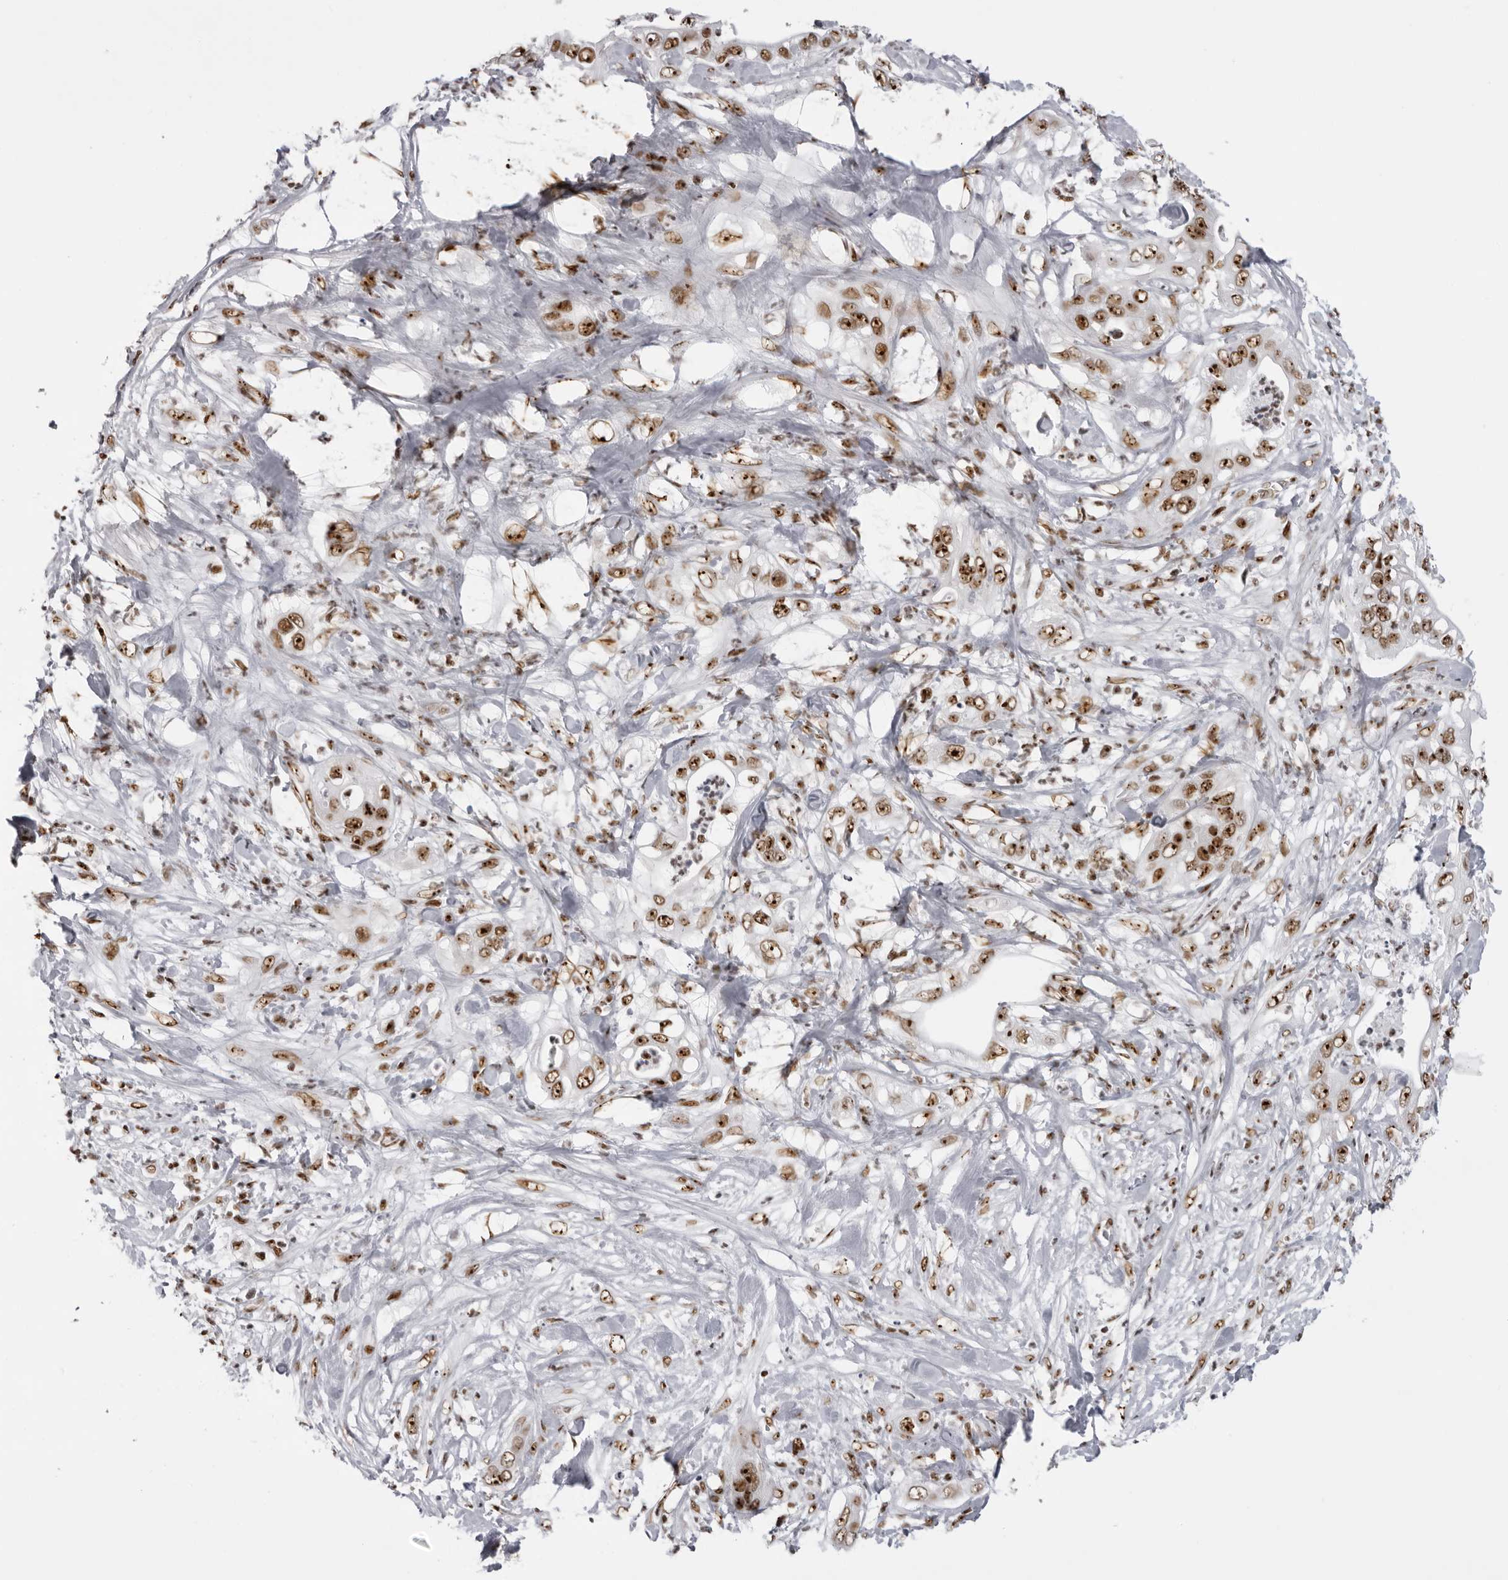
{"staining": {"intensity": "strong", "quantity": ">75%", "location": "nuclear"}, "tissue": "pancreatic cancer", "cell_type": "Tumor cells", "image_type": "cancer", "snomed": [{"axis": "morphology", "description": "Adenocarcinoma, NOS"}, {"axis": "topography", "description": "Pancreas"}], "caption": "This histopathology image displays immunohistochemistry staining of adenocarcinoma (pancreatic), with high strong nuclear positivity in approximately >75% of tumor cells.", "gene": "DHX9", "patient": {"sex": "female", "age": 78}}